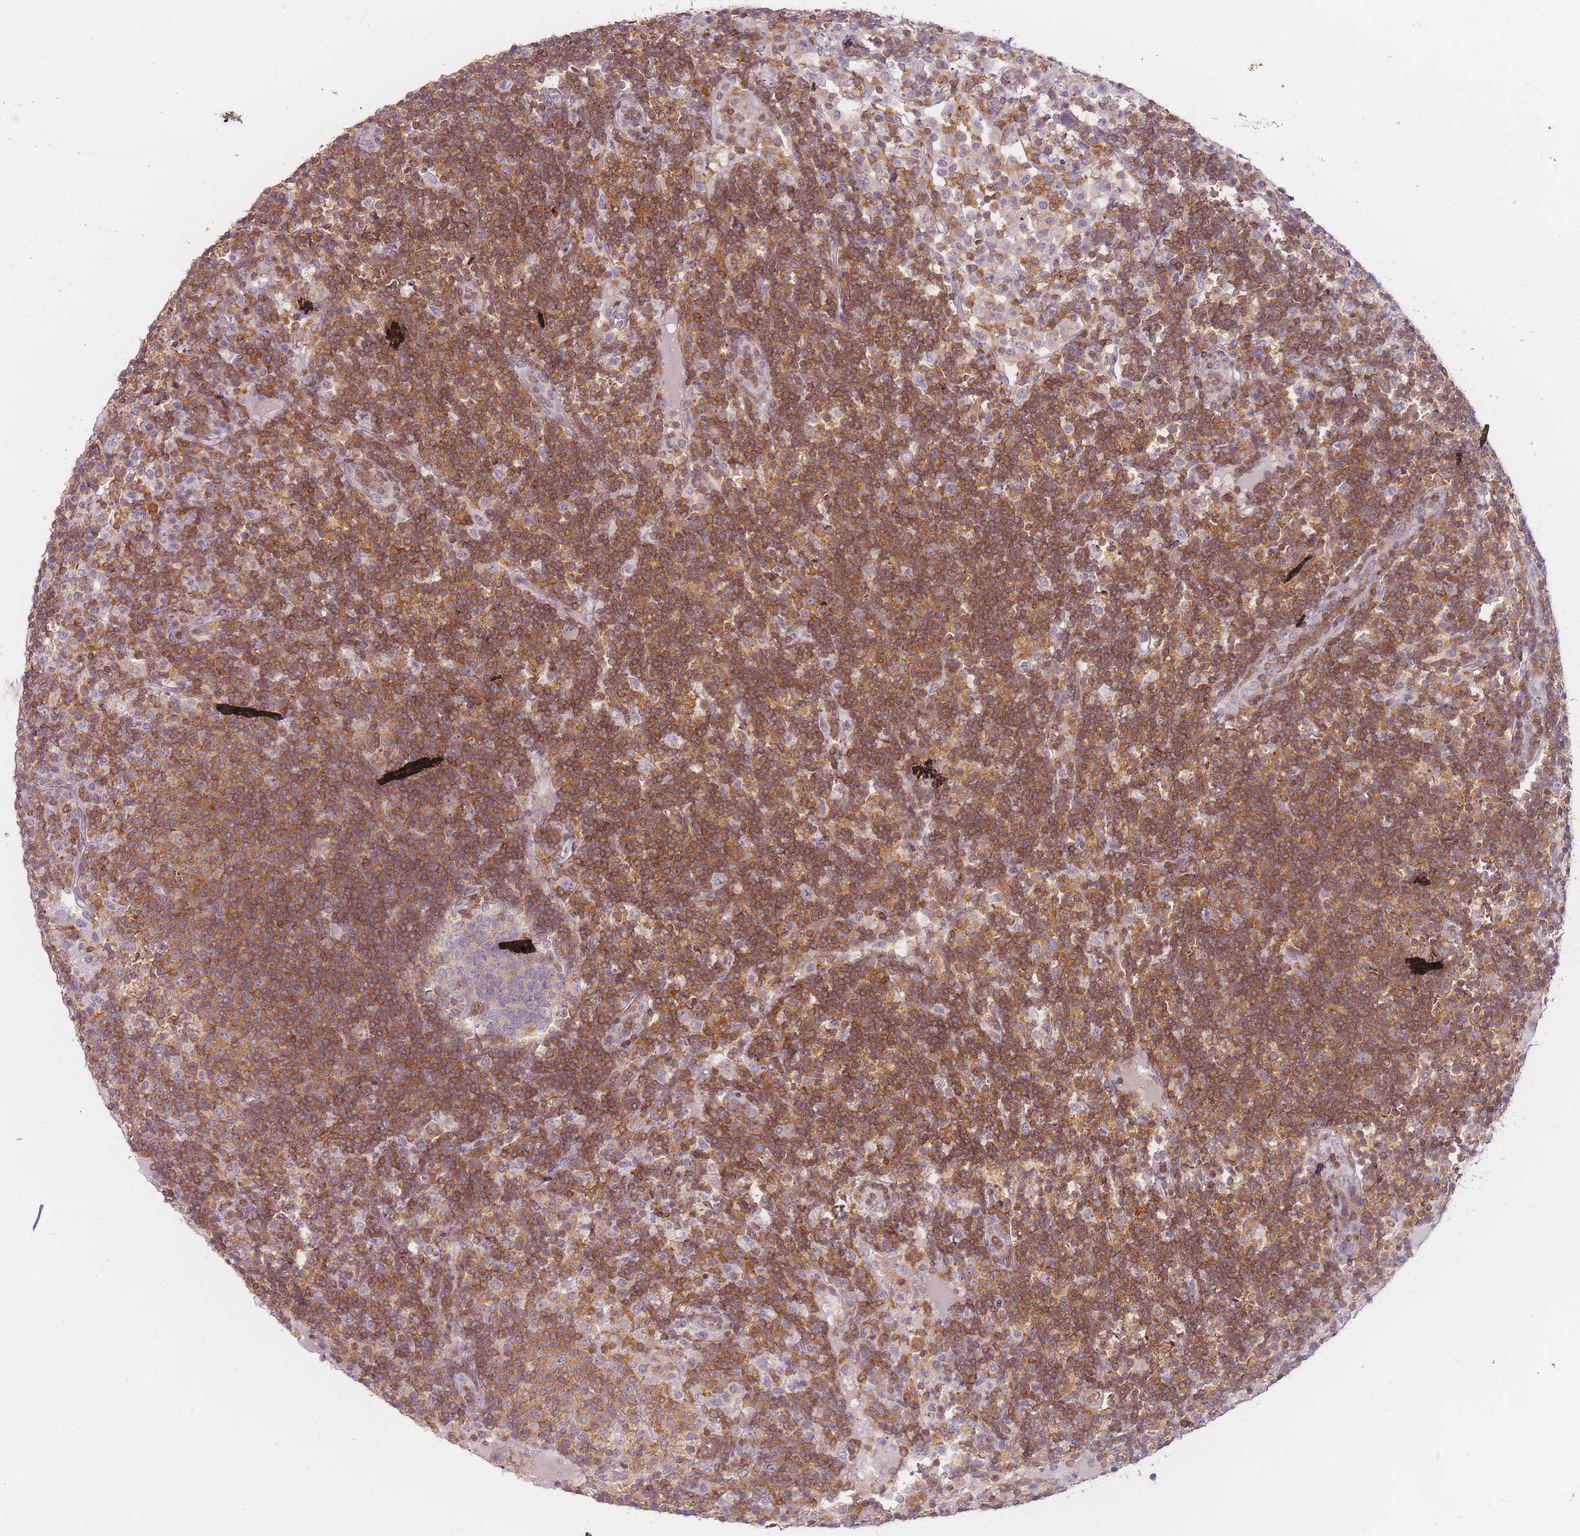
{"staining": {"intensity": "moderate", "quantity": "<25%", "location": "nuclear"}, "tissue": "lymph node", "cell_type": "Germinal center cells", "image_type": "normal", "snomed": [{"axis": "morphology", "description": "Normal tissue, NOS"}, {"axis": "topography", "description": "Lymph node"}], "caption": "Immunohistochemical staining of benign lymph node reveals low levels of moderate nuclear positivity in about <25% of germinal center cells. The protein is shown in brown color, while the nuclei are stained blue.", "gene": "JAKMIP1", "patient": {"sex": "female", "age": 53}}